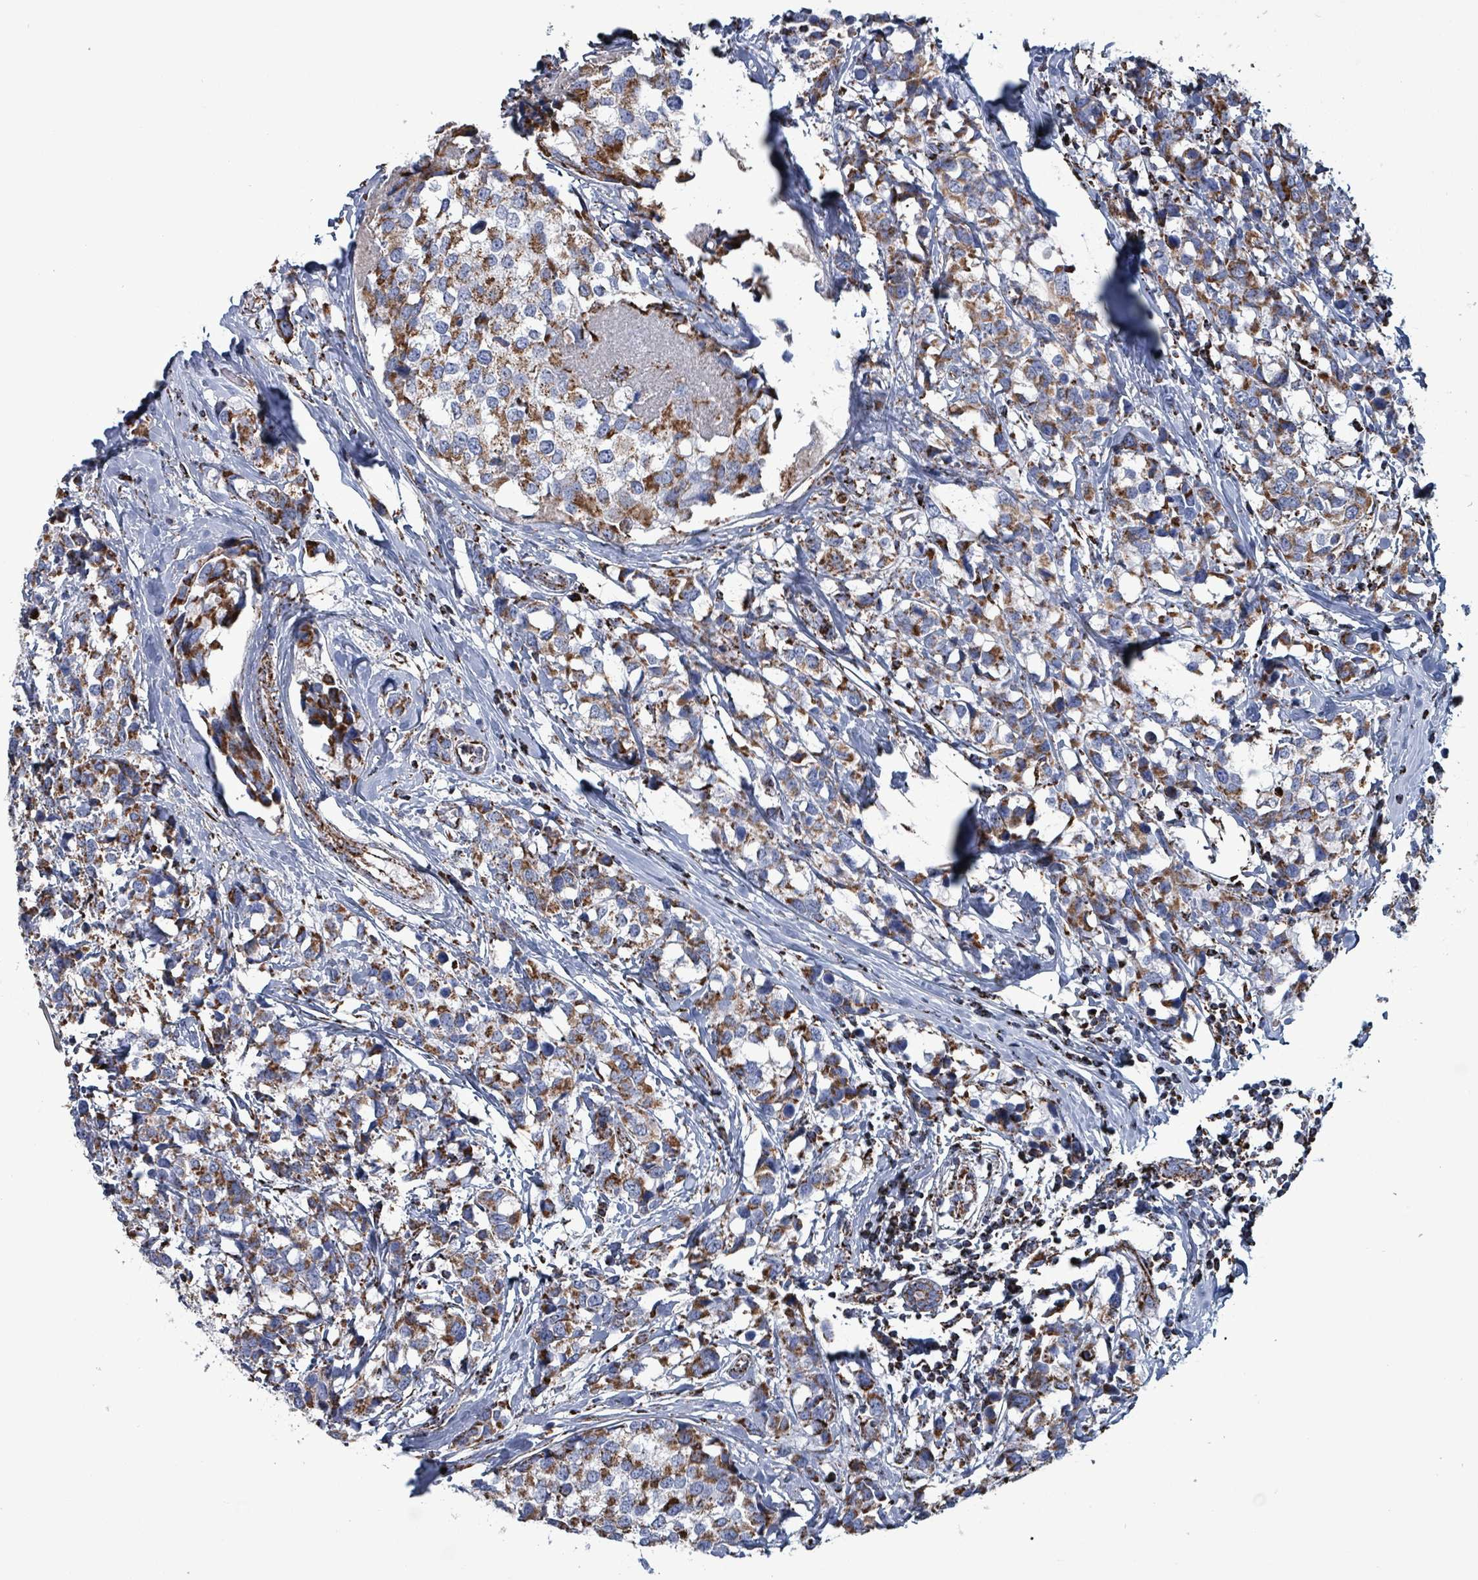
{"staining": {"intensity": "strong", "quantity": ">75%", "location": "cytoplasmic/membranous"}, "tissue": "breast cancer", "cell_type": "Tumor cells", "image_type": "cancer", "snomed": [{"axis": "morphology", "description": "Lobular carcinoma"}, {"axis": "topography", "description": "Breast"}], "caption": "Strong cytoplasmic/membranous expression for a protein is present in approximately >75% of tumor cells of lobular carcinoma (breast) using IHC.", "gene": "IDH3B", "patient": {"sex": "female", "age": 59}}